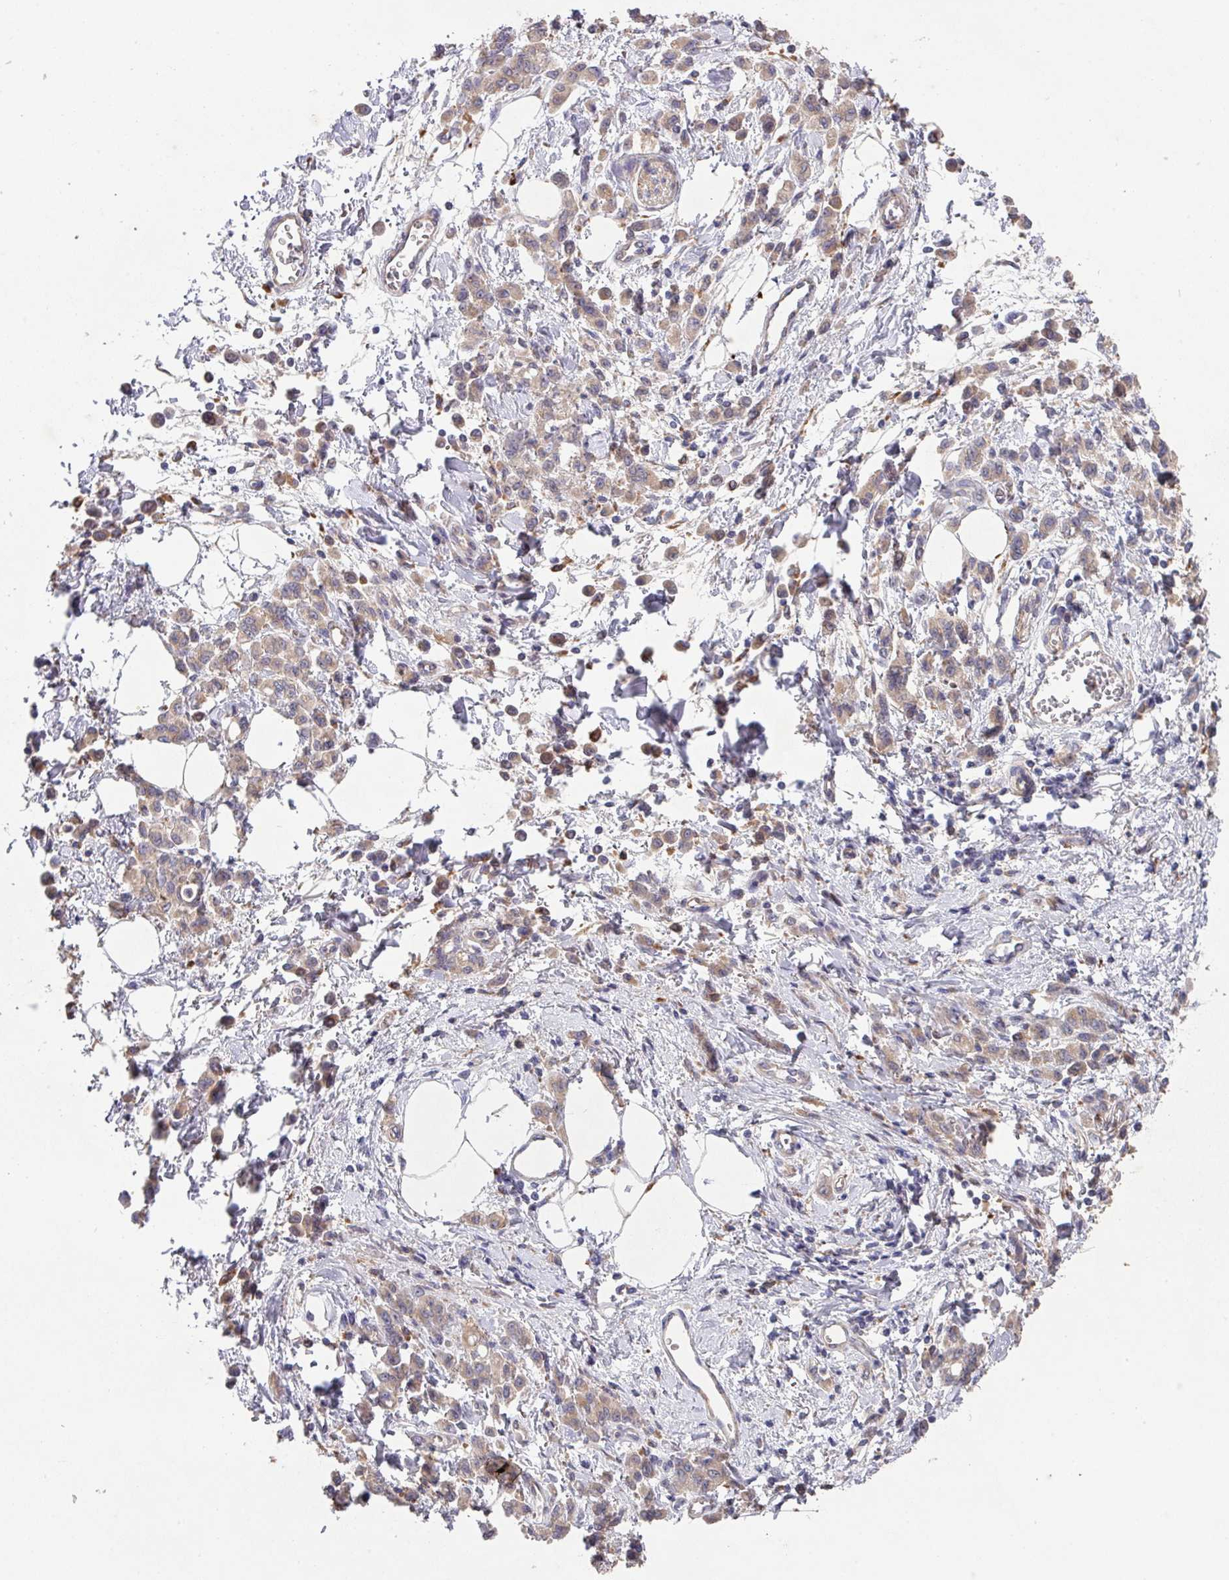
{"staining": {"intensity": "weak", "quantity": "25%-75%", "location": "cytoplasmic/membranous"}, "tissue": "stomach cancer", "cell_type": "Tumor cells", "image_type": "cancer", "snomed": [{"axis": "morphology", "description": "Adenocarcinoma, NOS"}, {"axis": "topography", "description": "Stomach"}], "caption": "Immunohistochemical staining of stomach cancer reveals low levels of weak cytoplasmic/membranous expression in approximately 25%-75% of tumor cells.", "gene": "TRIM14", "patient": {"sex": "male", "age": 77}}